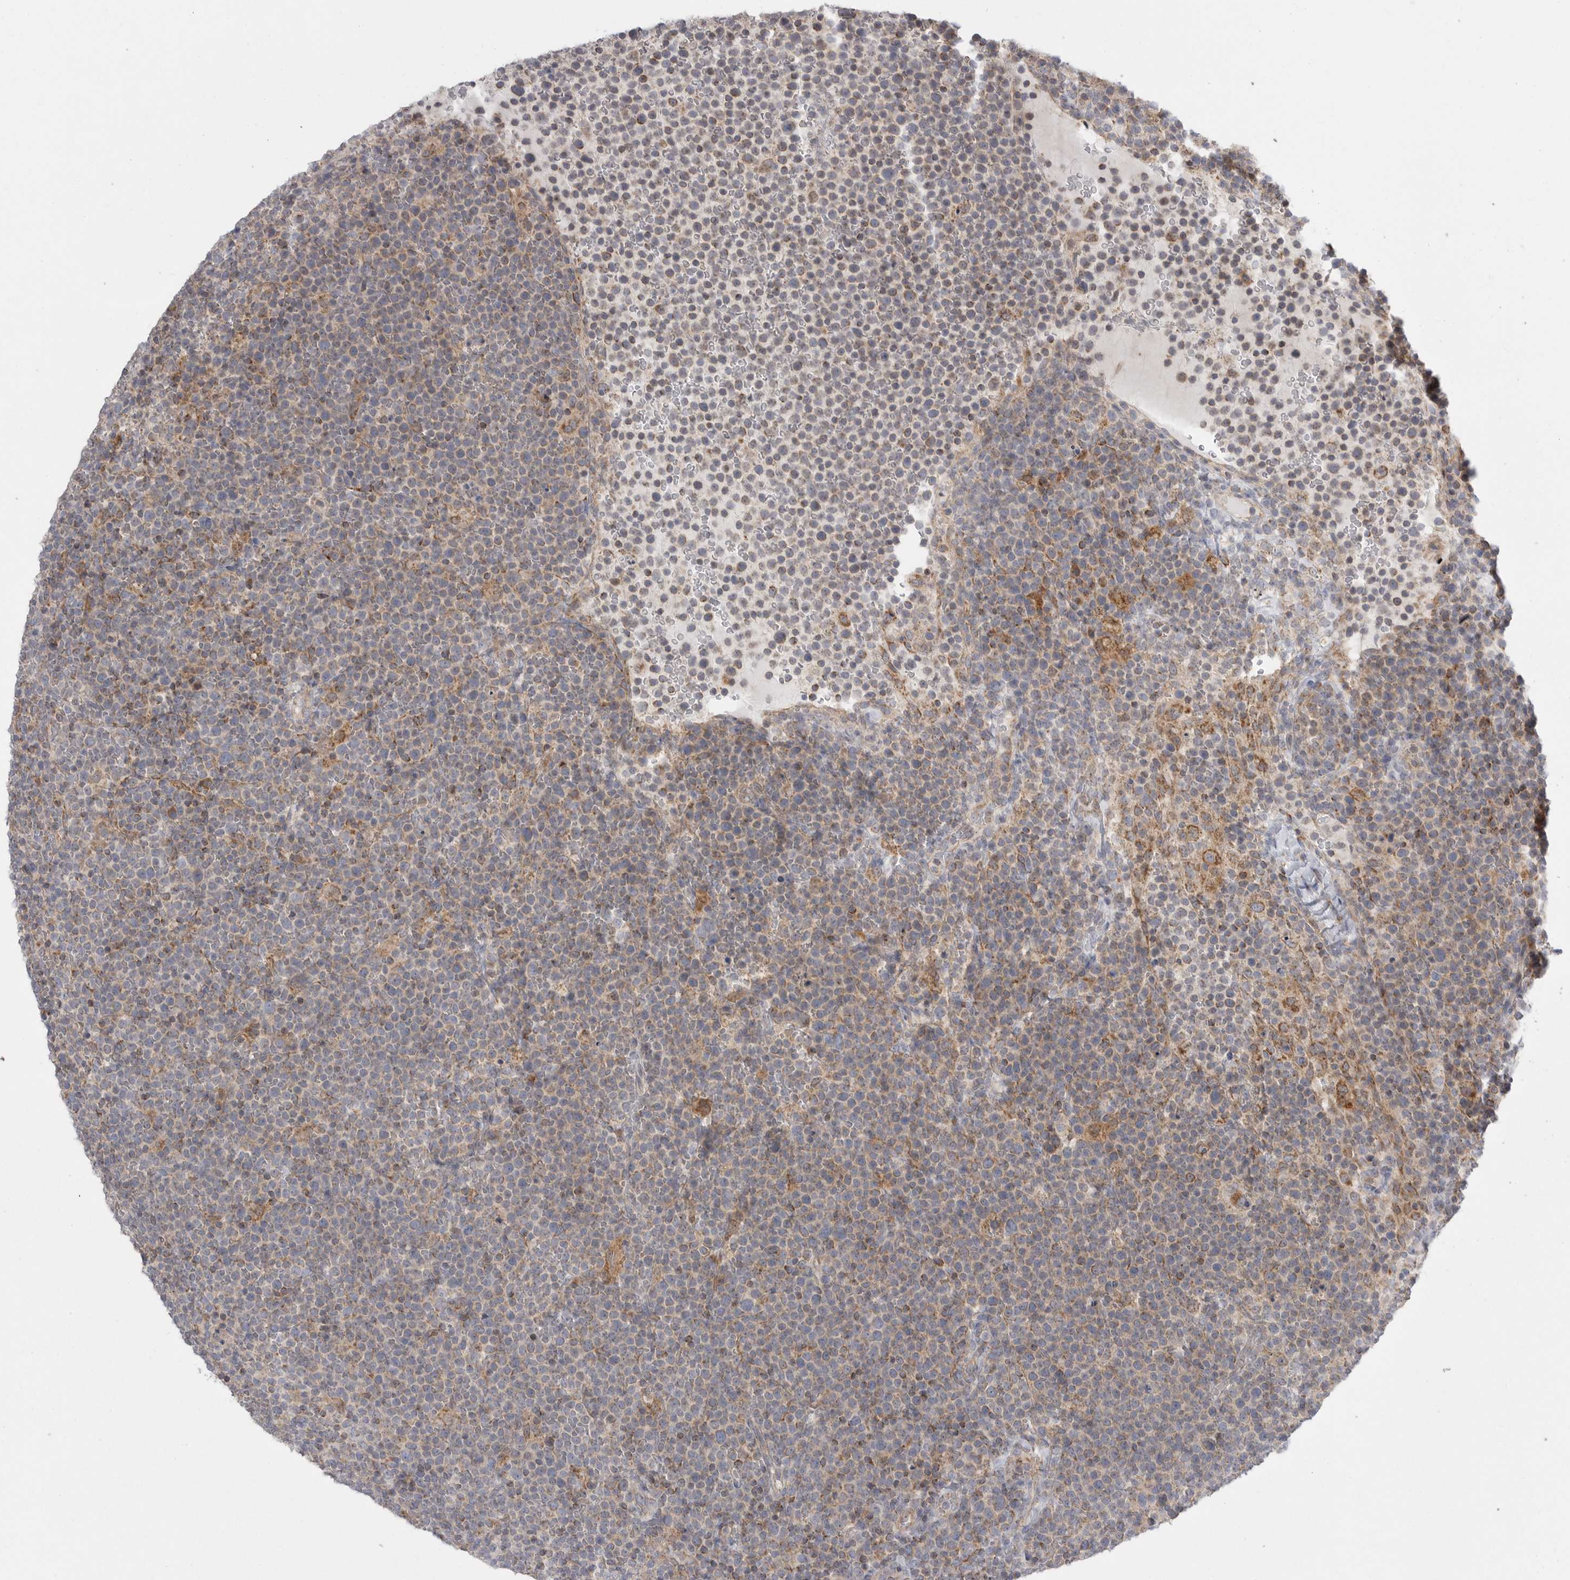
{"staining": {"intensity": "negative", "quantity": "none", "location": "none"}, "tissue": "lymphoma", "cell_type": "Tumor cells", "image_type": "cancer", "snomed": [{"axis": "morphology", "description": "Malignant lymphoma, non-Hodgkin's type, High grade"}, {"axis": "topography", "description": "Lymph node"}], "caption": "This micrograph is of high-grade malignant lymphoma, non-Hodgkin's type stained with immunohistochemistry (IHC) to label a protein in brown with the nuclei are counter-stained blue. There is no positivity in tumor cells.", "gene": "KYAT3", "patient": {"sex": "male", "age": 61}}